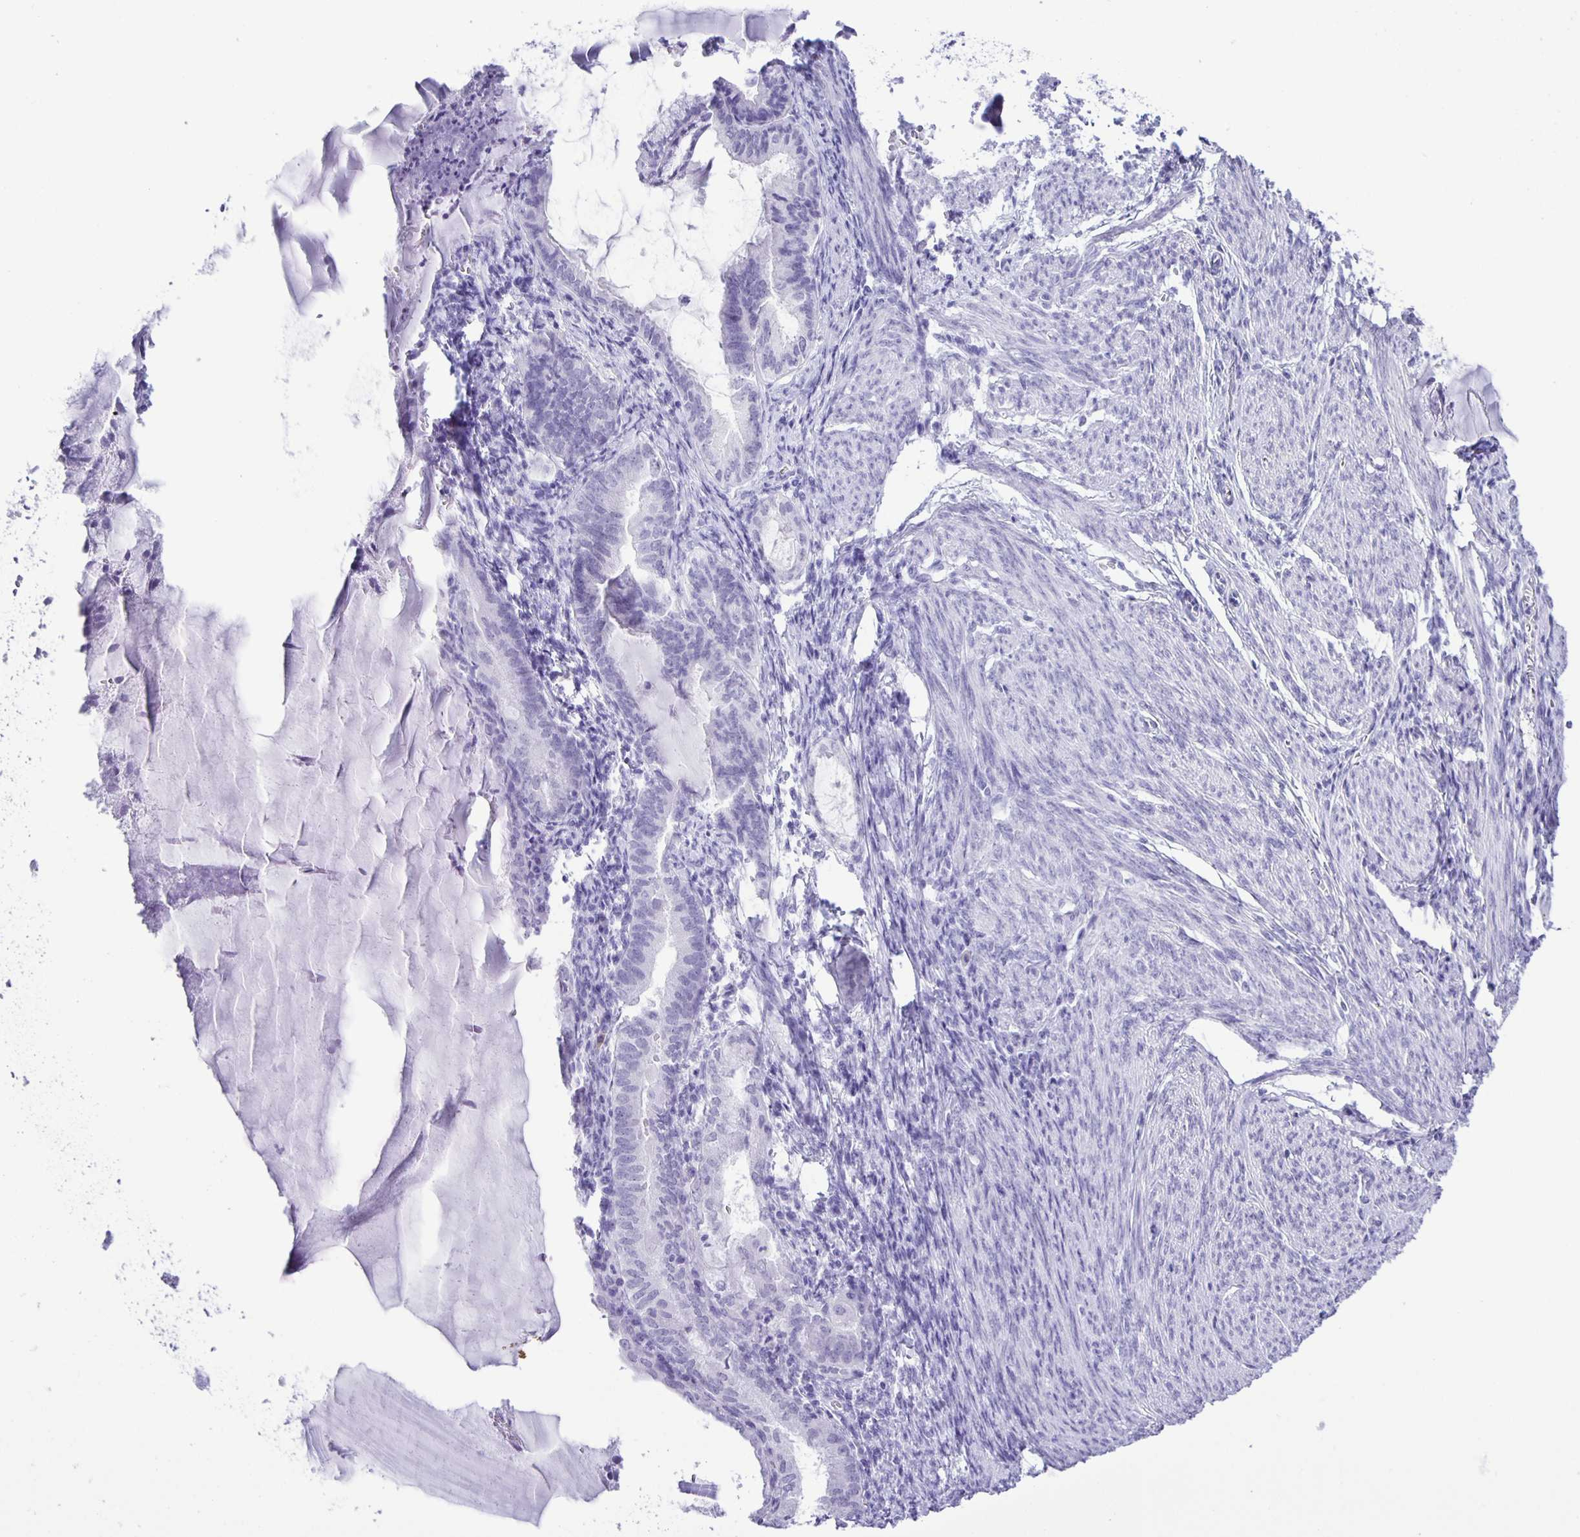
{"staining": {"intensity": "negative", "quantity": "none", "location": "none"}, "tissue": "endometrial cancer", "cell_type": "Tumor cells", "image_type": "cancer", "snomed": [{"axis": "morphology", "description": "Carcinoma, NOS"}, {"axis": "topography", "description": "Endometrium"}], "caption": "Immunohistochemistry (IHC) histopathology image of neoplastic tissue: human endometrial cancer stained with DAB exhibits no significant protein positivity in tumor cells.", "gene": "EZHIP", "patient": {"sex": "female", "age": 62}}